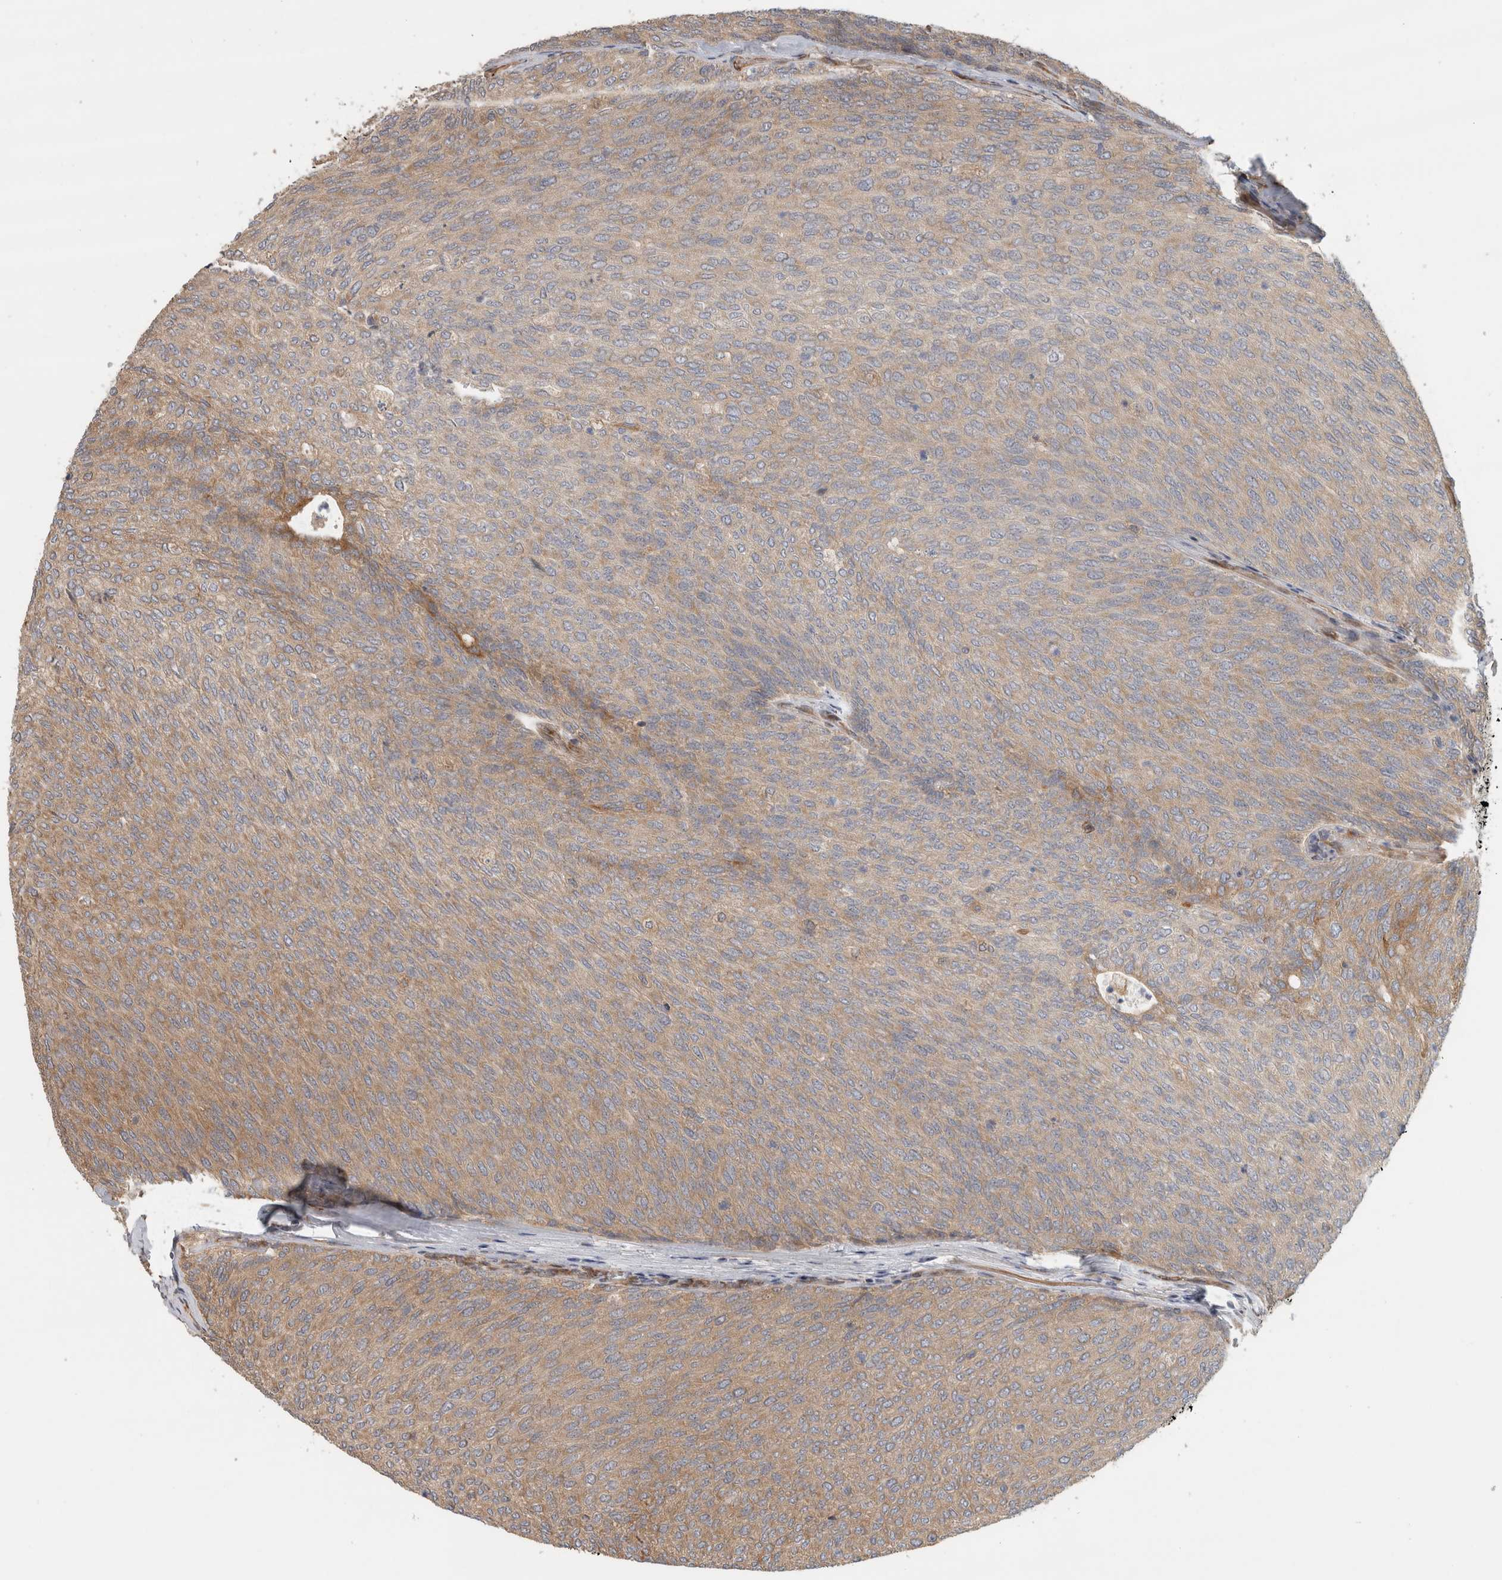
{"staining": {"intensity": "moderate", "quantity": "25%-75%", "location": "cytoplasmic/membranous"}, "tissue": "urothelial cancer", "cell_type": "Tumor cells", "image_type": "cancer", "snomed": [{"axis": "morphology", "description": "Urothelial carcinoma, Low grade"}, {"axis": "topography", "description": "Urinary bladder"}], "caption": "Tumor cells display medium levels of moderate cytoplasmic/membranous staining in about 25%-75% of cells in urothelial cancer.", "gene": "TUBD1", "patient": {"sex": "female", "age": 79}}